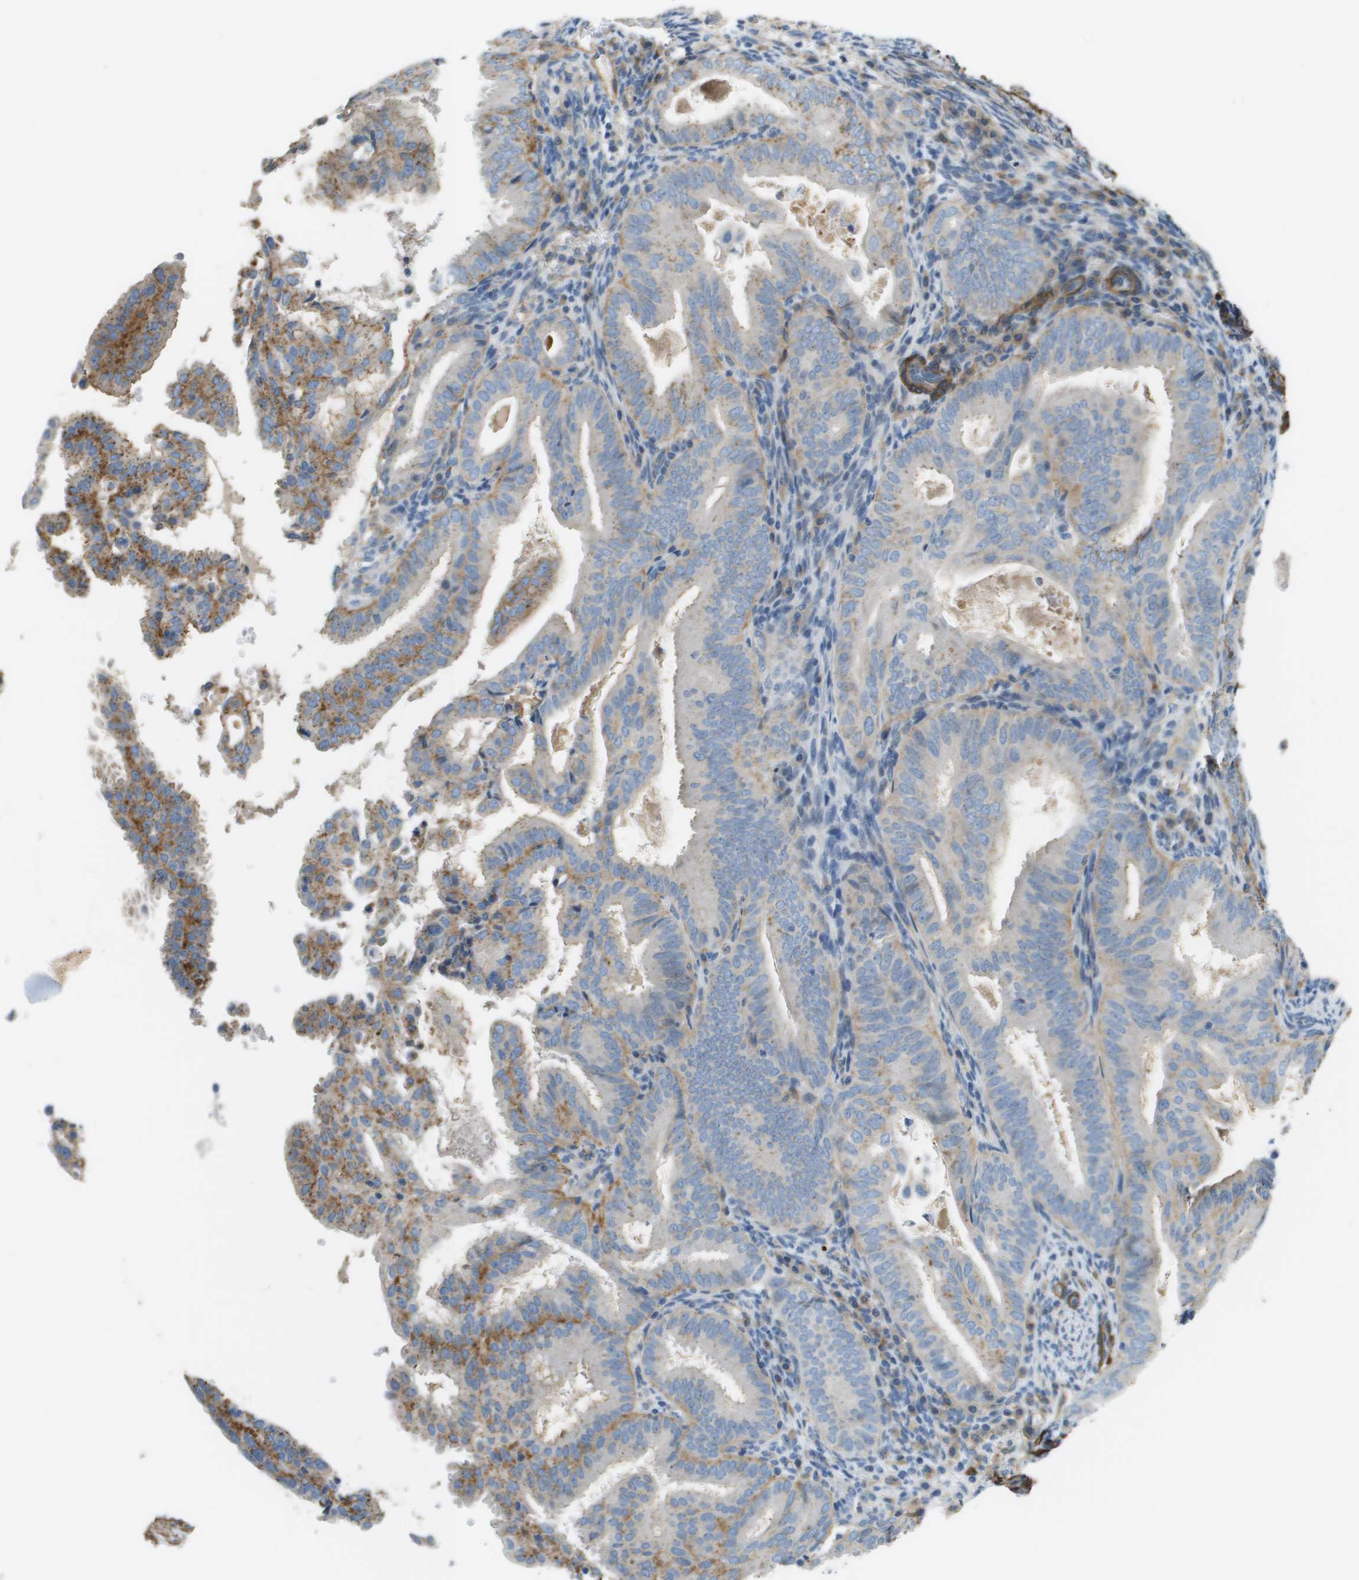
{"staining": {"intensity": "weak", "quantity": "25%-75%", "location": "cytoplasmic/membranous"}, "tissue": "endometrial cancer", "cell_type": "Tumor cells", "image_type": "cancer", "snomed": [{"axis": "morphology", "description": "Adenocarcinoma, NOS"}, {"axis": "topography", "description": "Endometrium"}], "caption": "Weak cytoplasmic/membranous expression is appreciated in about 25%-75% of tumor cells in endometrial cancer (adenocarcinoma). (Stains: DAB (3,3'-diaminobenzidine) in brown, nuclei in blue, Microscopy: brightfield microscopy at high magnification).", "gene": "MYH11", "patient": {"sex": "female", "age": 58}}